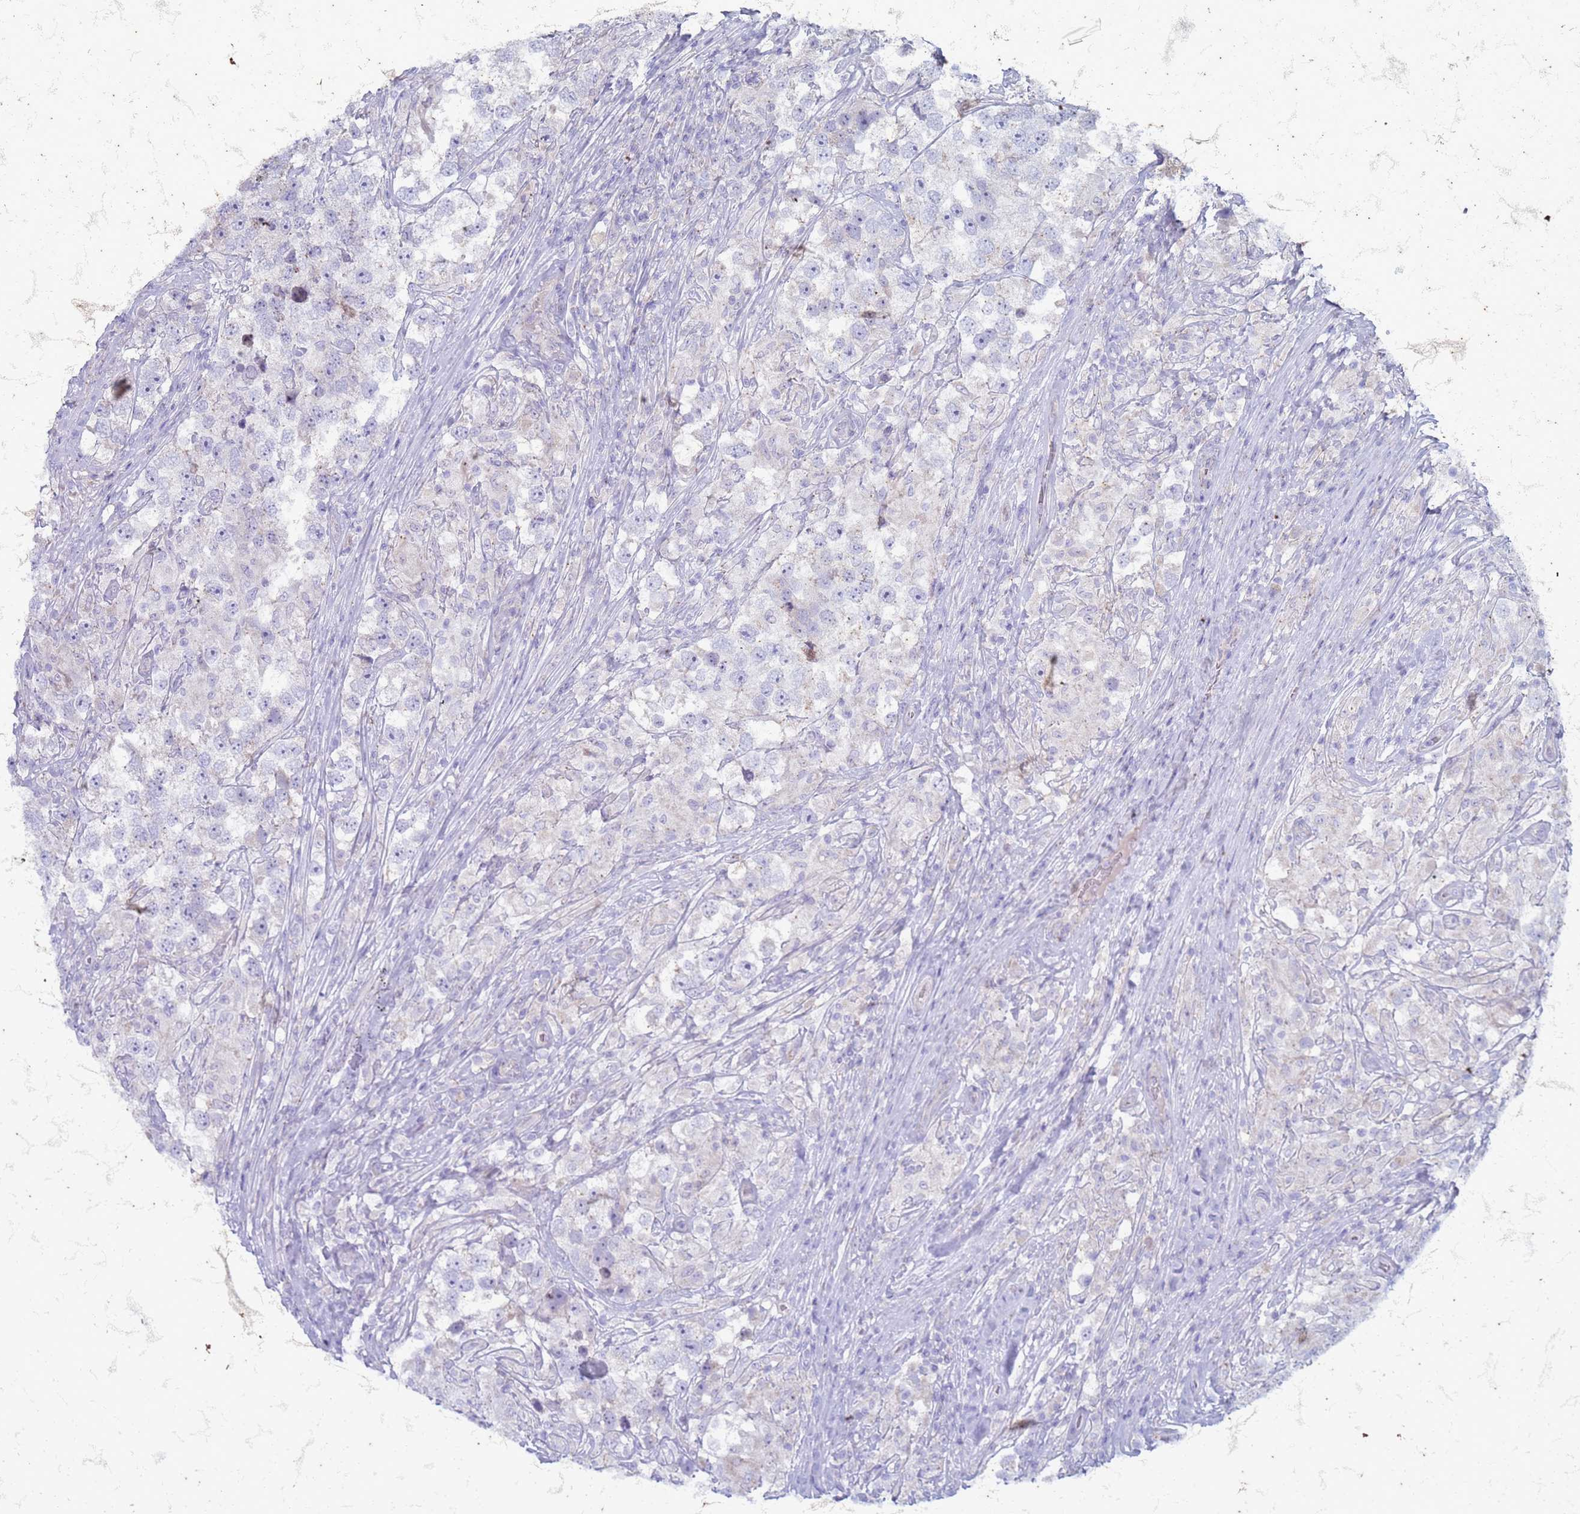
{"staining": {"intensity": "negative", "quantity": "none", "location": "none"}, "tissue": "testis cancer", "cell_type": "Tumor cells", "image_type": "cancer", "snomed": [{"axis": "morphology", "description": "Seminoma, NOS"}, {"axis": "topography", "description": "Testis"}], "caption": "Micrograph shows no protein positivity in tumor cells of testis seminoma tissue.", "gene": "SUCO", "patient": {"sex": "male", "age": 46}}